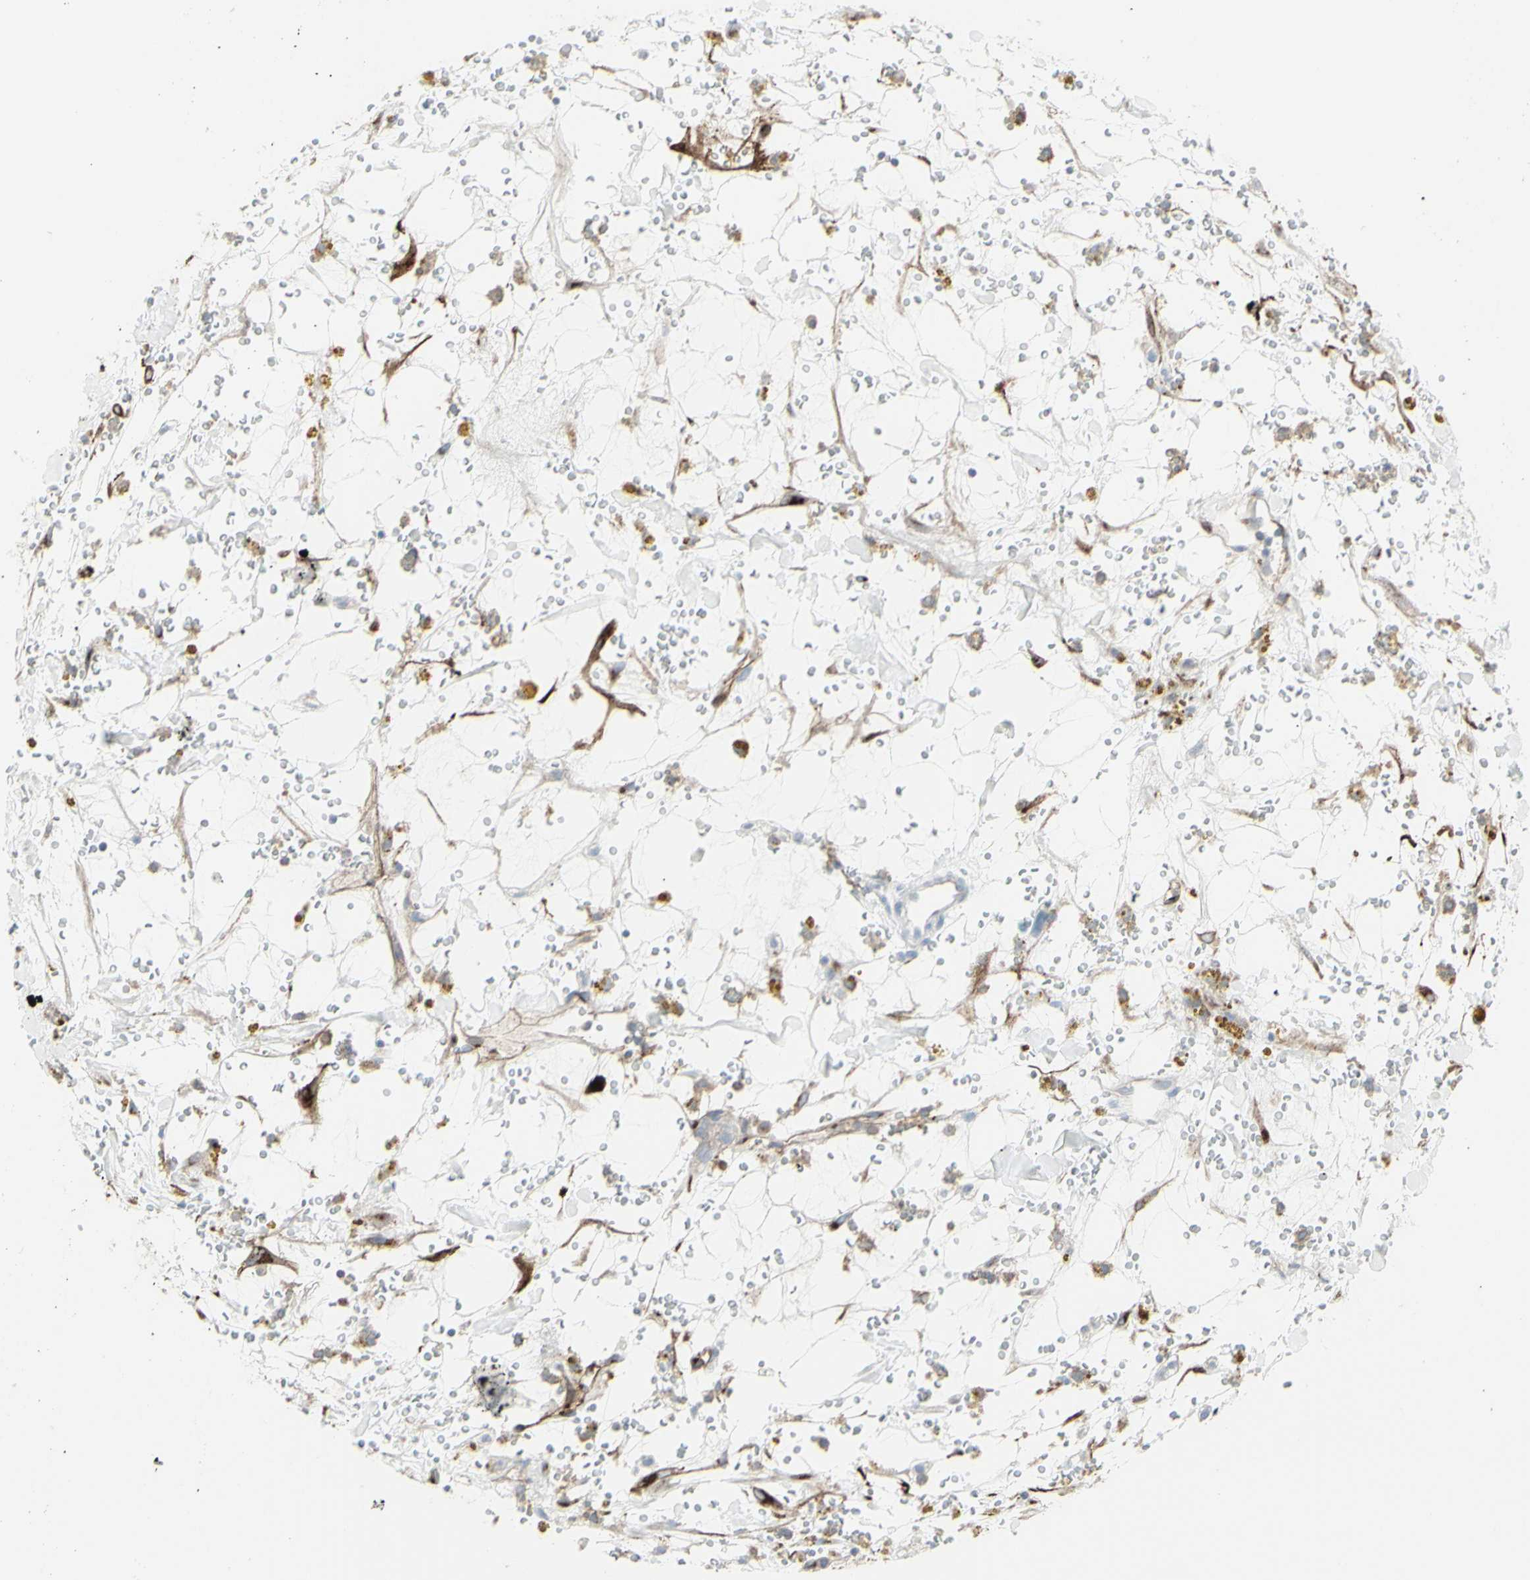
{"staining": {"intensity": "negative", "quantity": "none", "location": "none"}, "tissue": "renal cancer", "cell_type": "Tumor cells", "image_type": "cancer", "snomed": [{"axis": "morphology", "description": "Adenocarcinoma, NOS"}, {"axis": "topography", "description": "Kidney"}], "caption": "Human renal cancer stained for a protein using IHC reveals no positivity in tumor cells.", "gene": "GJA1", "patient": {"sex": "male", "age": 61}}